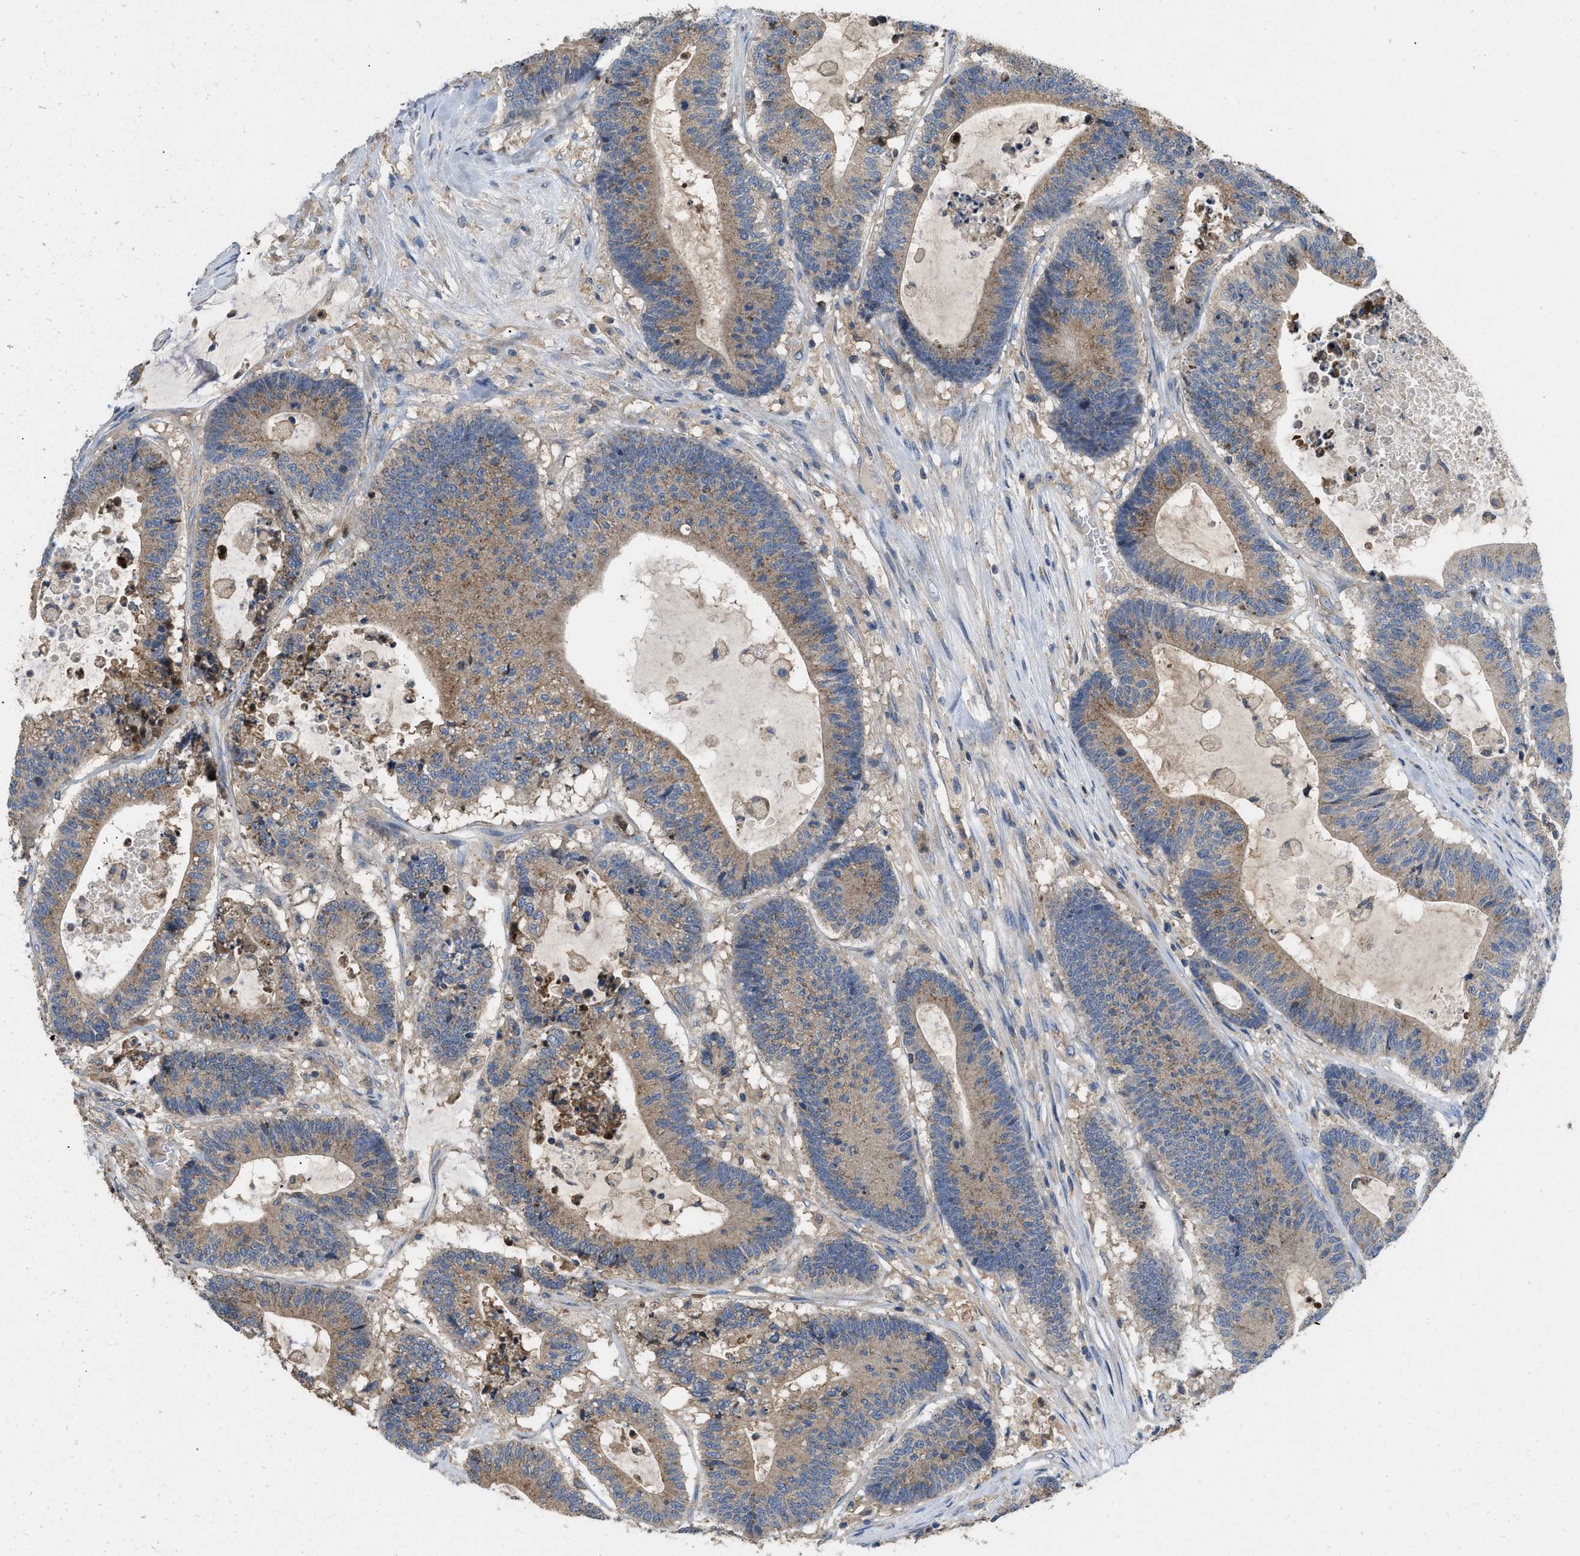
{"staining": {"intensity": "weak", "quantity": ">75%", "location": "cytoplasmic/membranous"}, "tissue": "colorectal cancer", "cell_type": "Tumor cells", "image_type": "cancer", "snomed": [{"axis": "morphology", "description": "Adenocarcinoma, NOS"}, {"axis": "topography", "description": "Colon"}], "caption": "A brown stain highlights weak cytoplasmic/membranous staining of a protein in colorectal adenocarcinoma tumor cells.", "gene": "RNF216", "patient": {"sex": "female", "age": 84}}